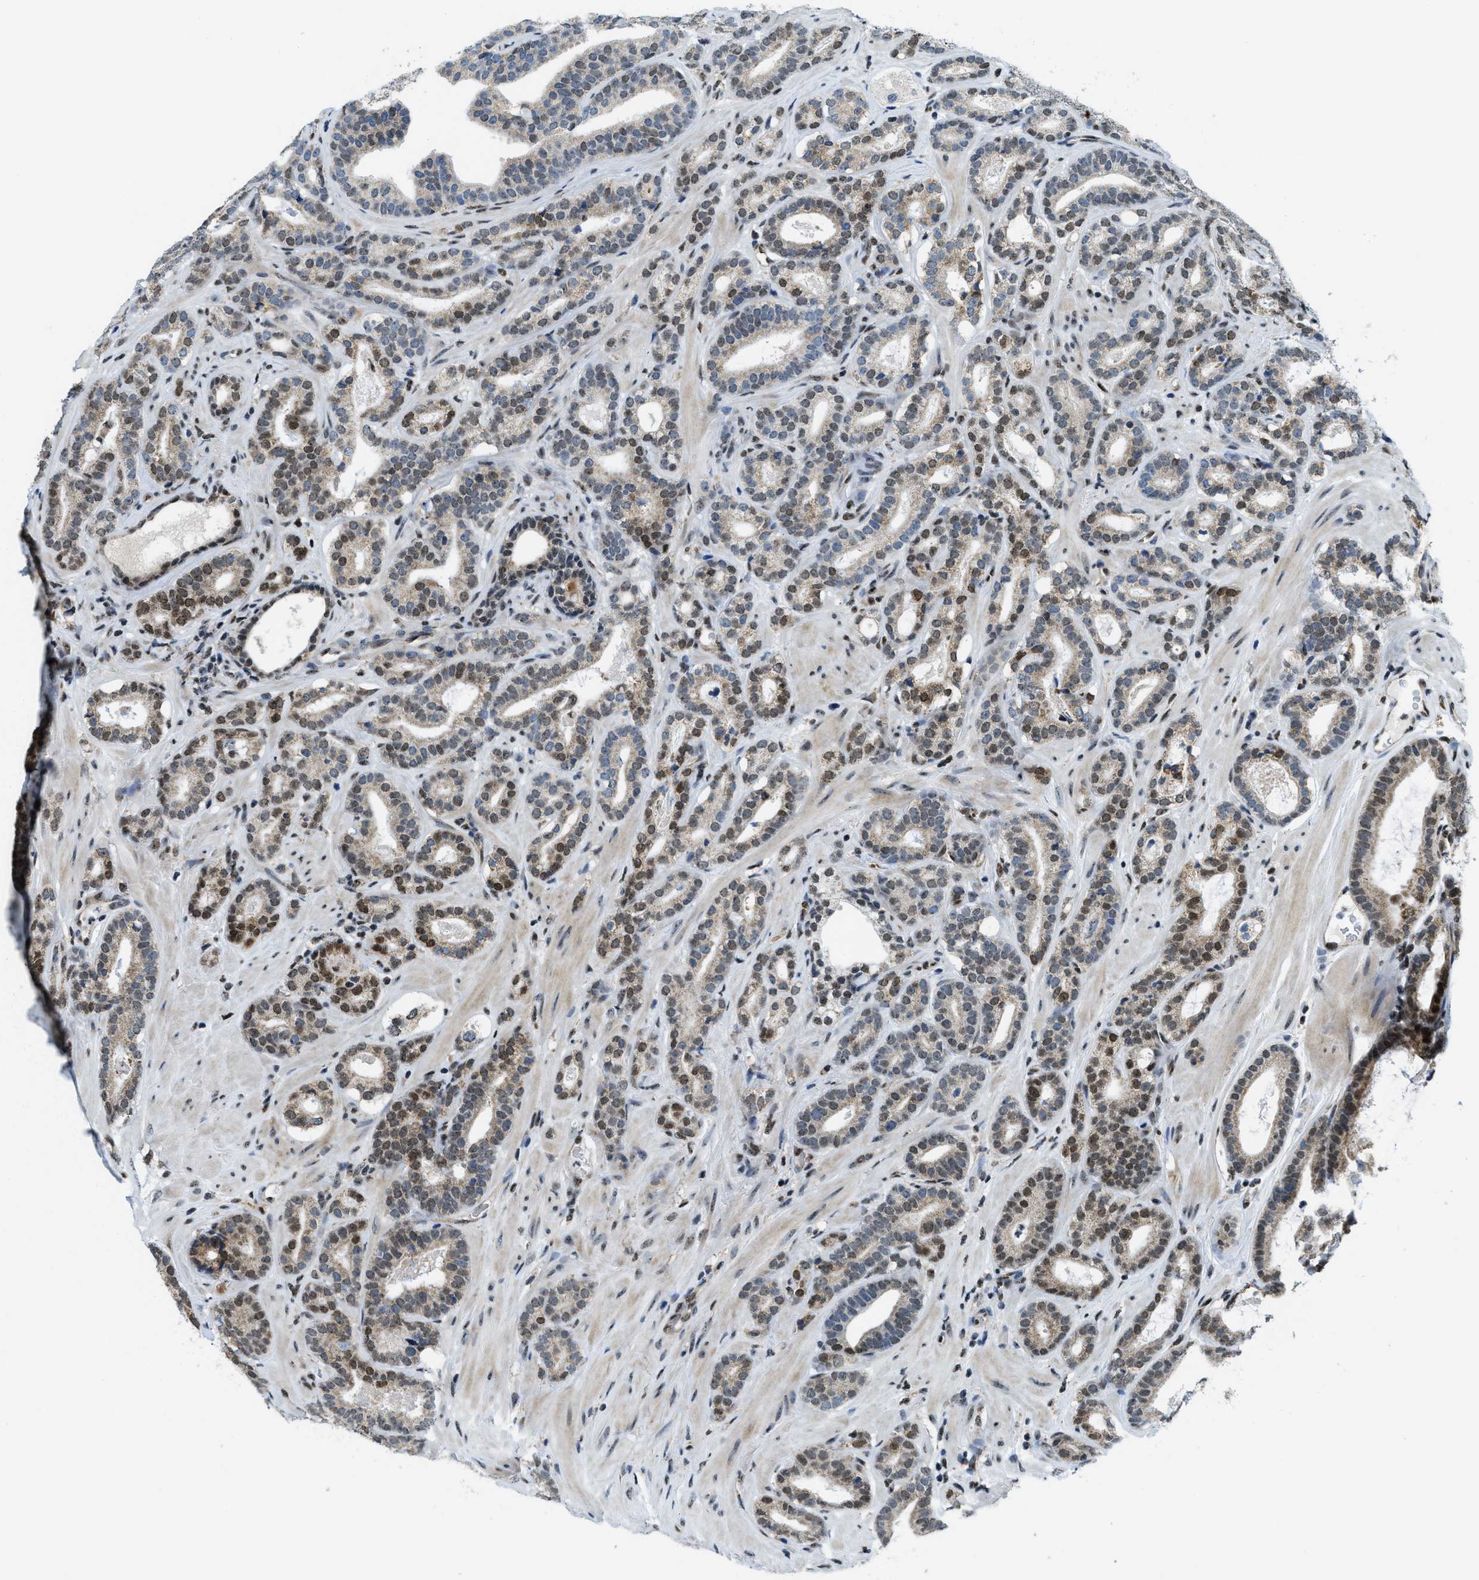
{"staining": {"intensity": "strong", "quantity": "25%-75%", "location": "cytoplasmic/membranous,nuclear"}, "tissue": "prostate cancer", "cell_type": "Tumor cells", "image_type": "cancer", "snomed": [{"axis": "morphology", "description": "Adenocarcinoma, High grade"}, {"axis": "topography", "description": "Prostate"}], "caption": "Immunohistochemical staining of human prostate high-grade adenocarcinoma exhibits strong cytoplasmic/membranous and nuclear protein expression in approximately 25%-75% of tumor cells.", "gene": "SP100", "patient": {"sex": "male", "age": 60}}